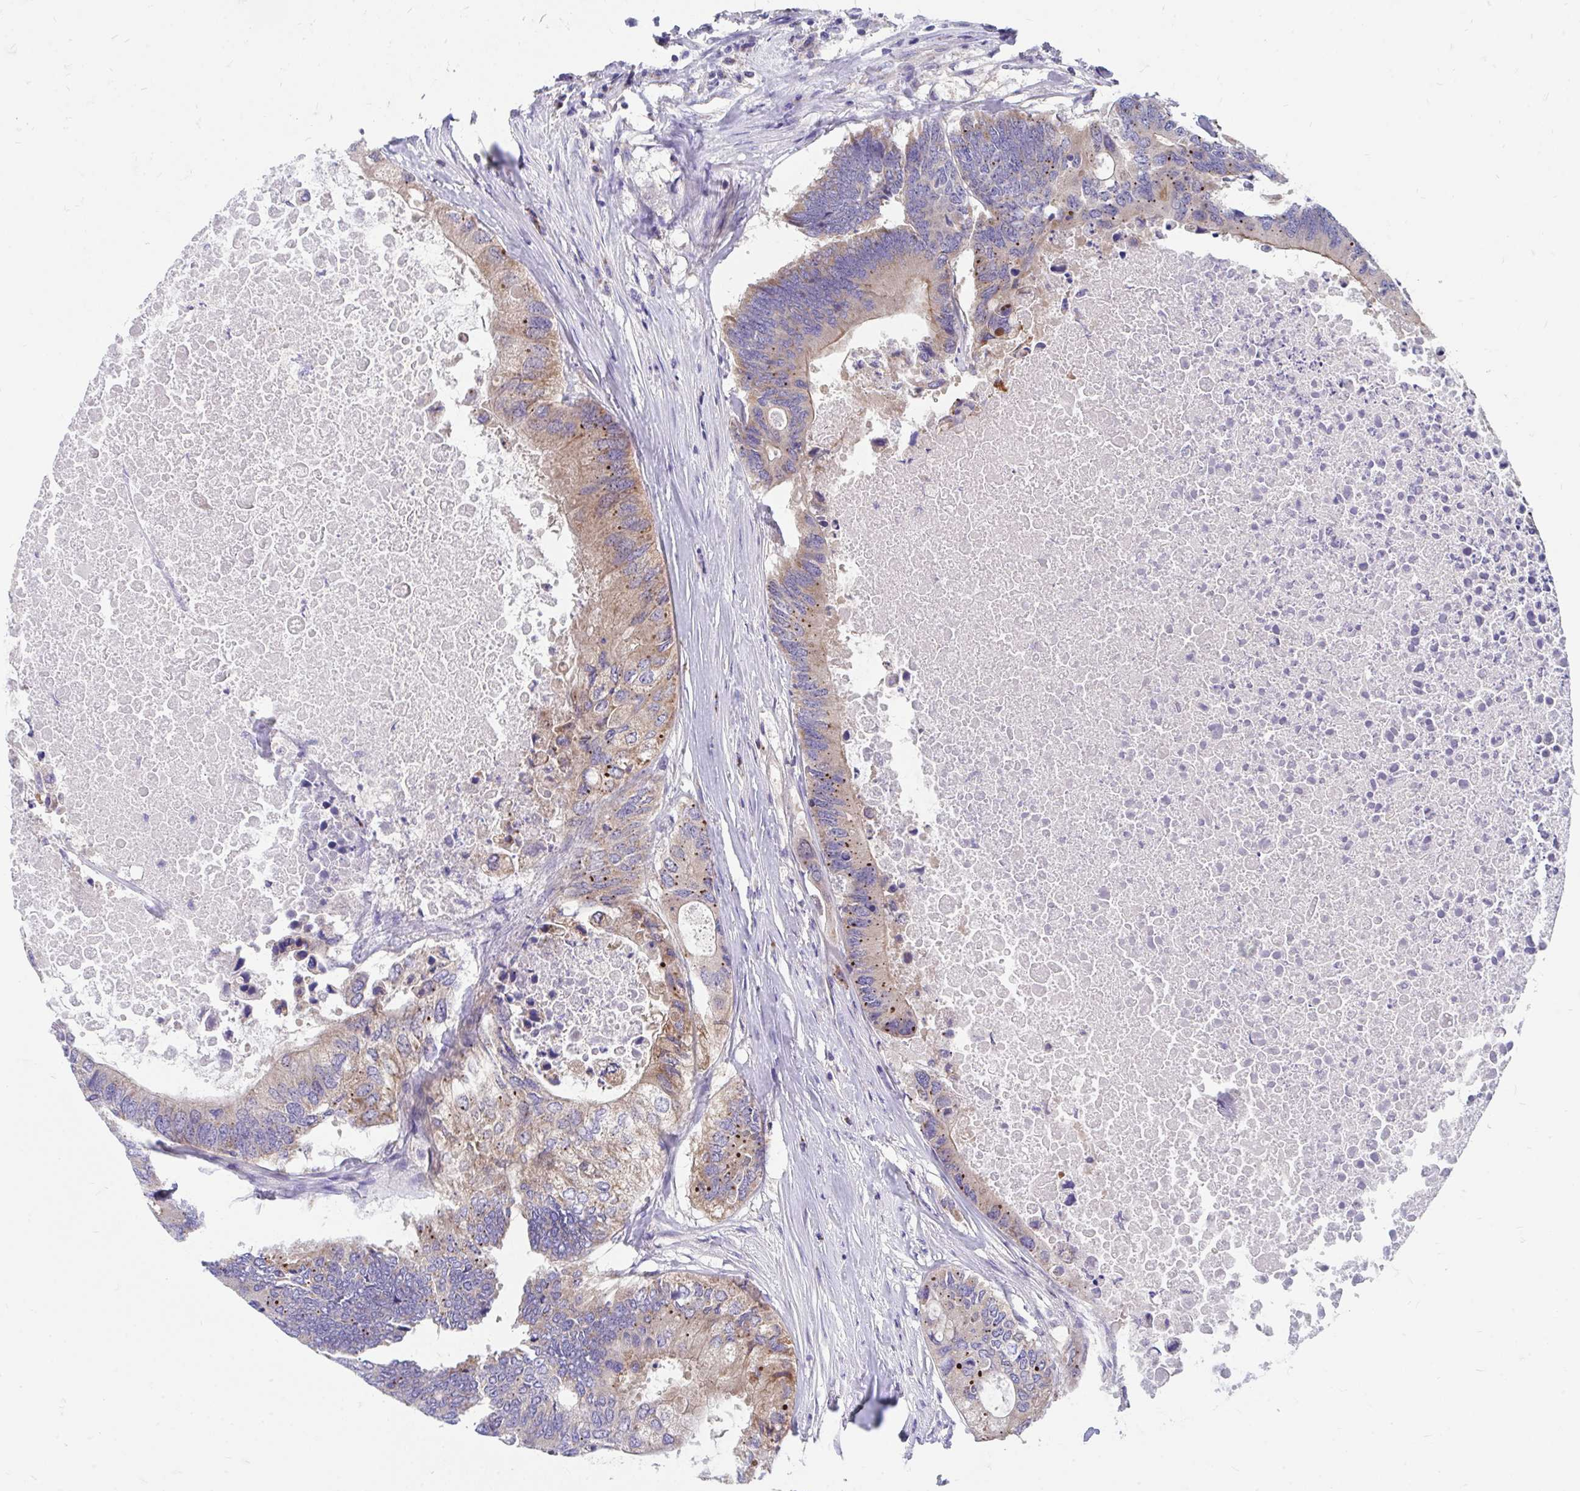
{"staining": {"intensity": "moderate", "quantity": ">75%", "location": "cytoplasmic/membranous"}, "tissue": "colorectal cancer", "cell_type": "Tumor cells", "image_type": "cancer", "snomed": [{"axis": "morphology", "description": "Adenocarcinoma, NOS"}, {"axis": "topography", "description": "Colon"}], "caption": "A micrograph of colorectal cancer stained for a protein demonstrates moderate cytoplasmic/membranous brown staining in tumor cells.", "gene": "FHIP1B", "patient": {"sex": "male", "age": 71}}